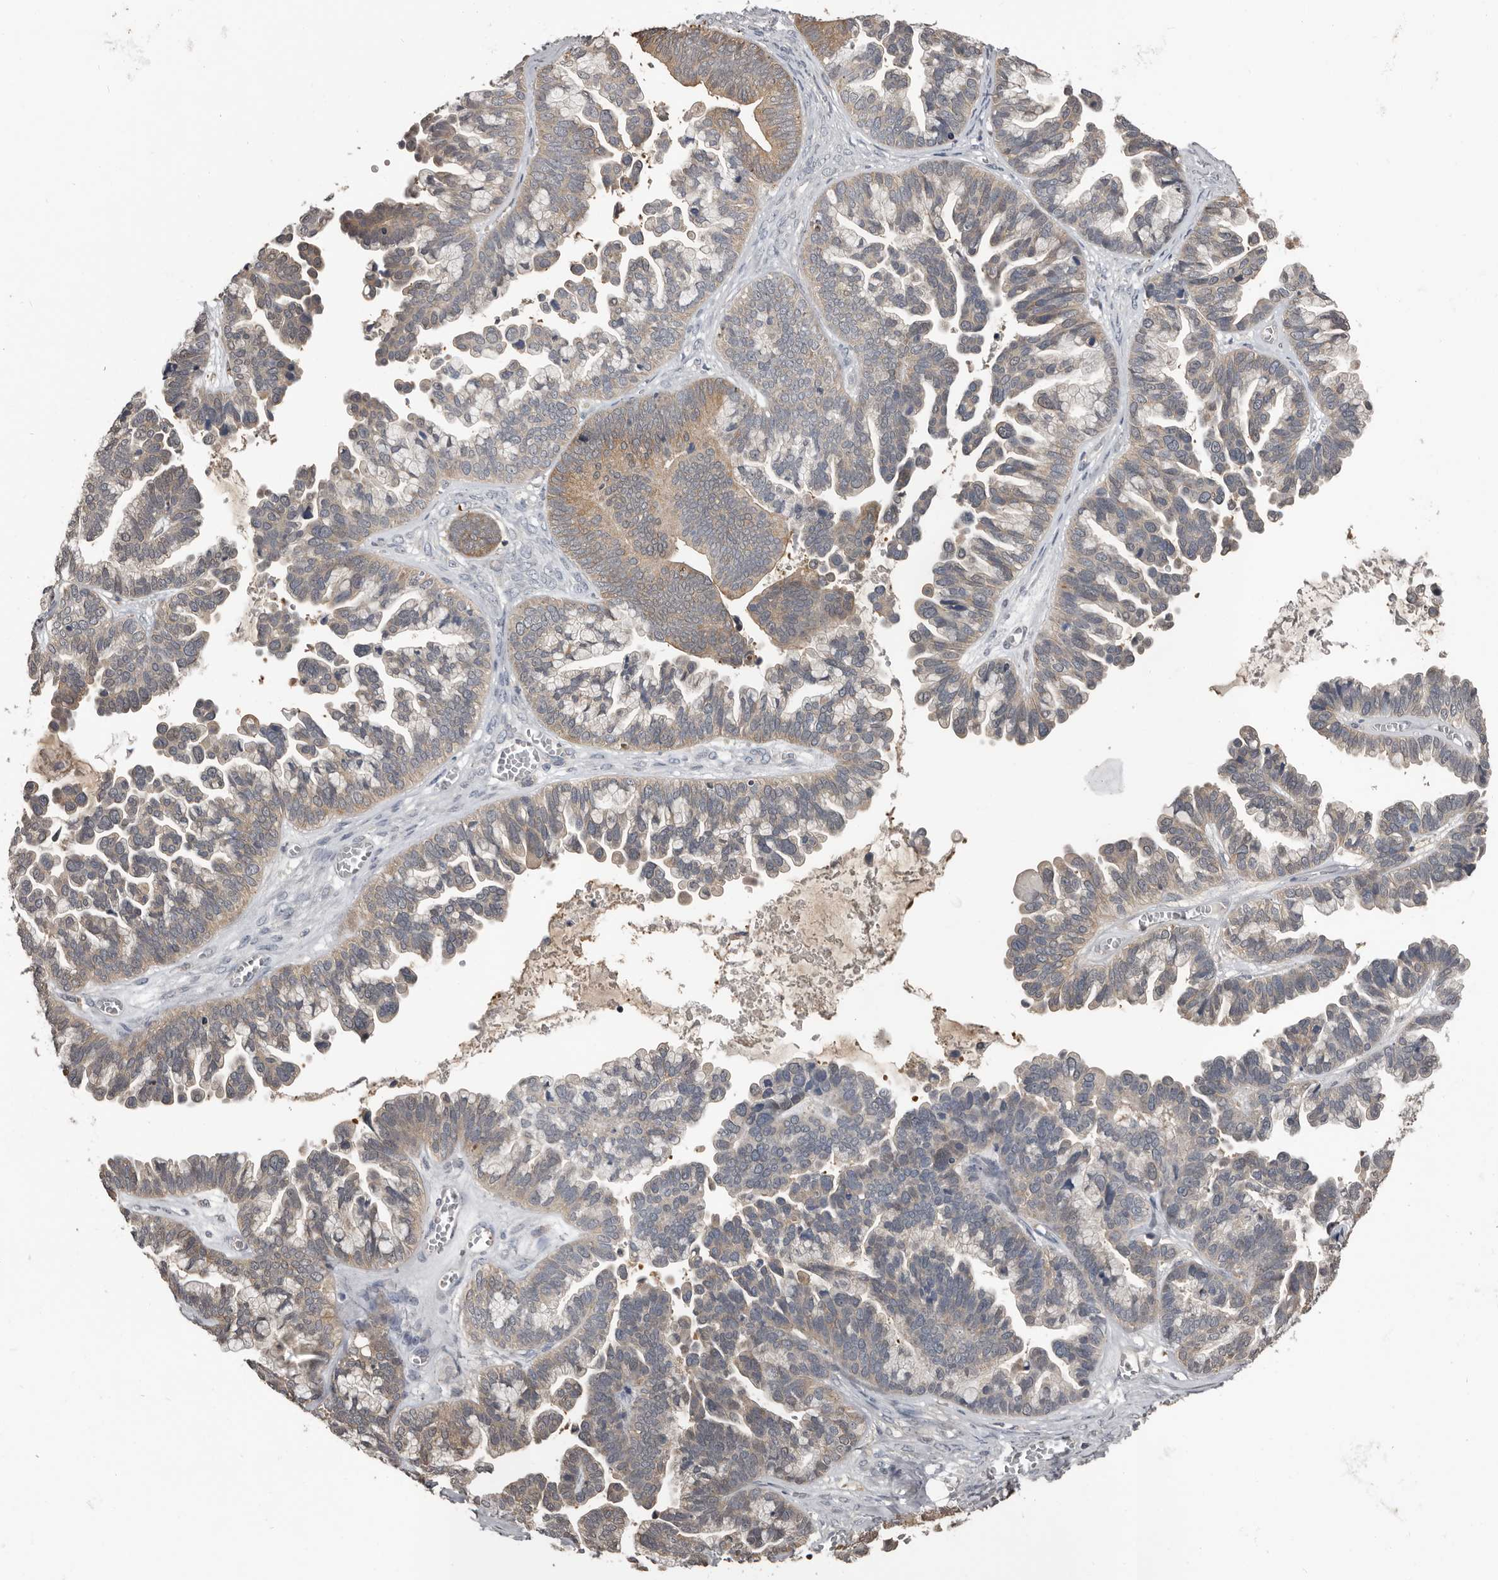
{"staining": {"intensity": "moderate", "quantity": "25%-75%", "location": "cytoplasmic/membranous"}, "tissue": "ovarian cancer", "cell_type": "Tumor cells", "image_type": "cancer", "snomed": [{"axis": "morphology", "description": "Cystadenocarcinoma, serous, NOS"}, {"axis": "topography", "description": "Ovary"}], "caption": "Tumor cells demonstrate medium levels of moderate cytoplasmic/membranous staining in about 25%-75% of cells in human serous cystadenocarcinoma (ovarian). Nuclei are stained in blue.", "gene": "KCNJ8", "patient": {"sex": "female", "age": 56}}